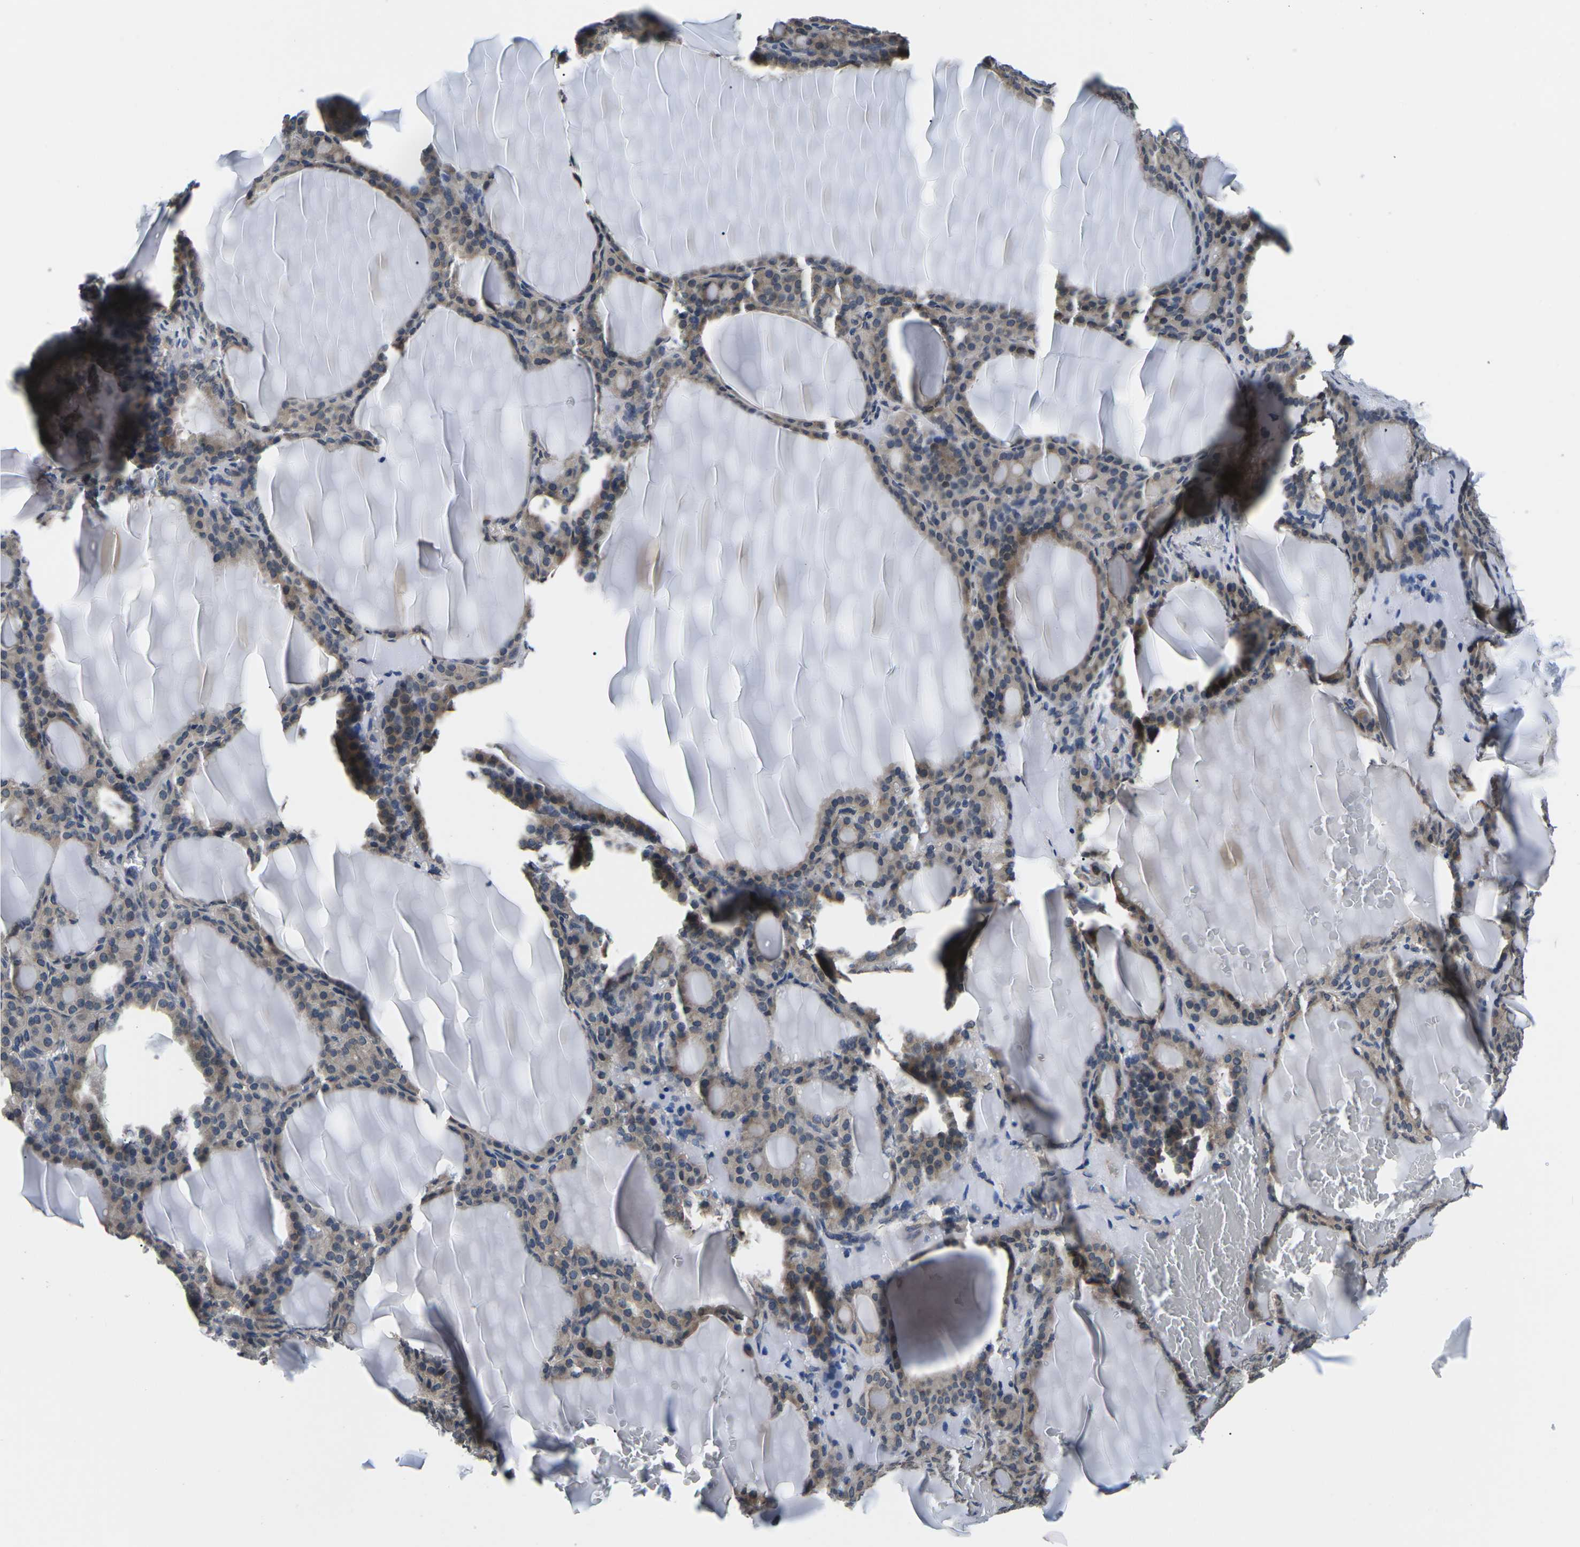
{"staining": {"intensity": "weak", "quantity": ">75%", "location": "cytoplasmic/membranous,nuclear"}, "tissue": "thyroid gland", "cell_type": "Glandular cells", "image_type": "normal", "snomed": [{"axis": "morphology", "description": "Normal tissue, NOS"}, {"axis": "topography", "description": "Thyroid gland"}], "caption": "Glandular cells show weak cytoplasmic/membranous,nuclear positivity in approximately >75% of cells in benign thyroid gland.", "gene": "SNX10", "patient": {"sex": "female", "age": 28}}